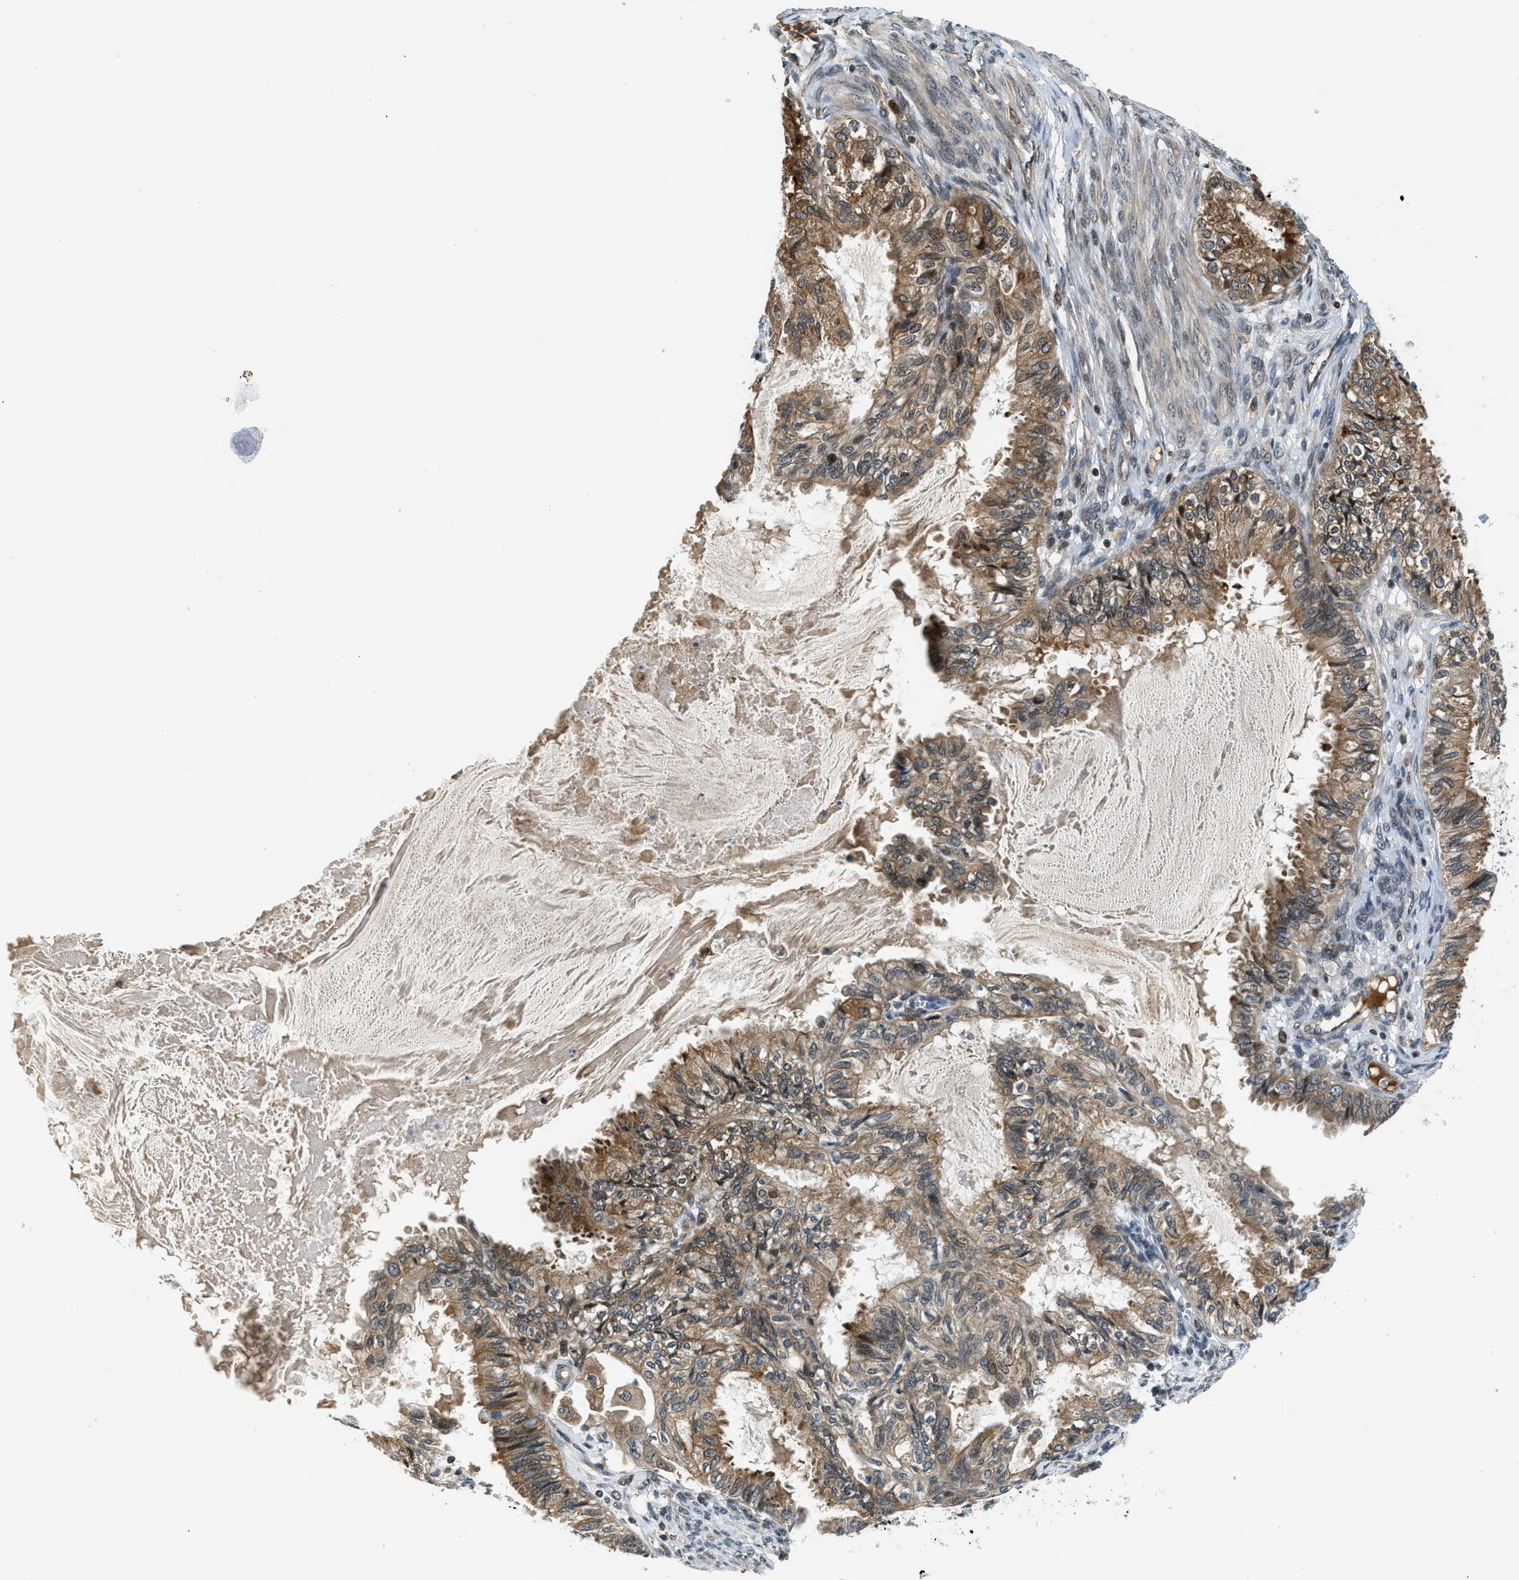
{"staining": {"intensity": "moderate", "quantity": ">75%", "location": "cytoplasmic/membranous,nuclear"}, "tissue": "cervical cancer", "cell_type": "Tumor cells", "image_type": "cancer", "snomed": [{"axis": "morphology", "description": "Normal tissue, NOS"}, {"axis": "morphology", "description": "Adenocarcinoma, NOS"}, {"axis": "topography", "description": "Cervix"}, {"axis": "topography", "description": "Endometrium"}], "caption": "DAB immunohistochemical staining of cervical cancer shows moderate cytoplasmic/membranous and nuclear protein staining in about >75% of tumor cells.", "gene": "RETREG3", "patient": {"sex": "female", "age": 86}}